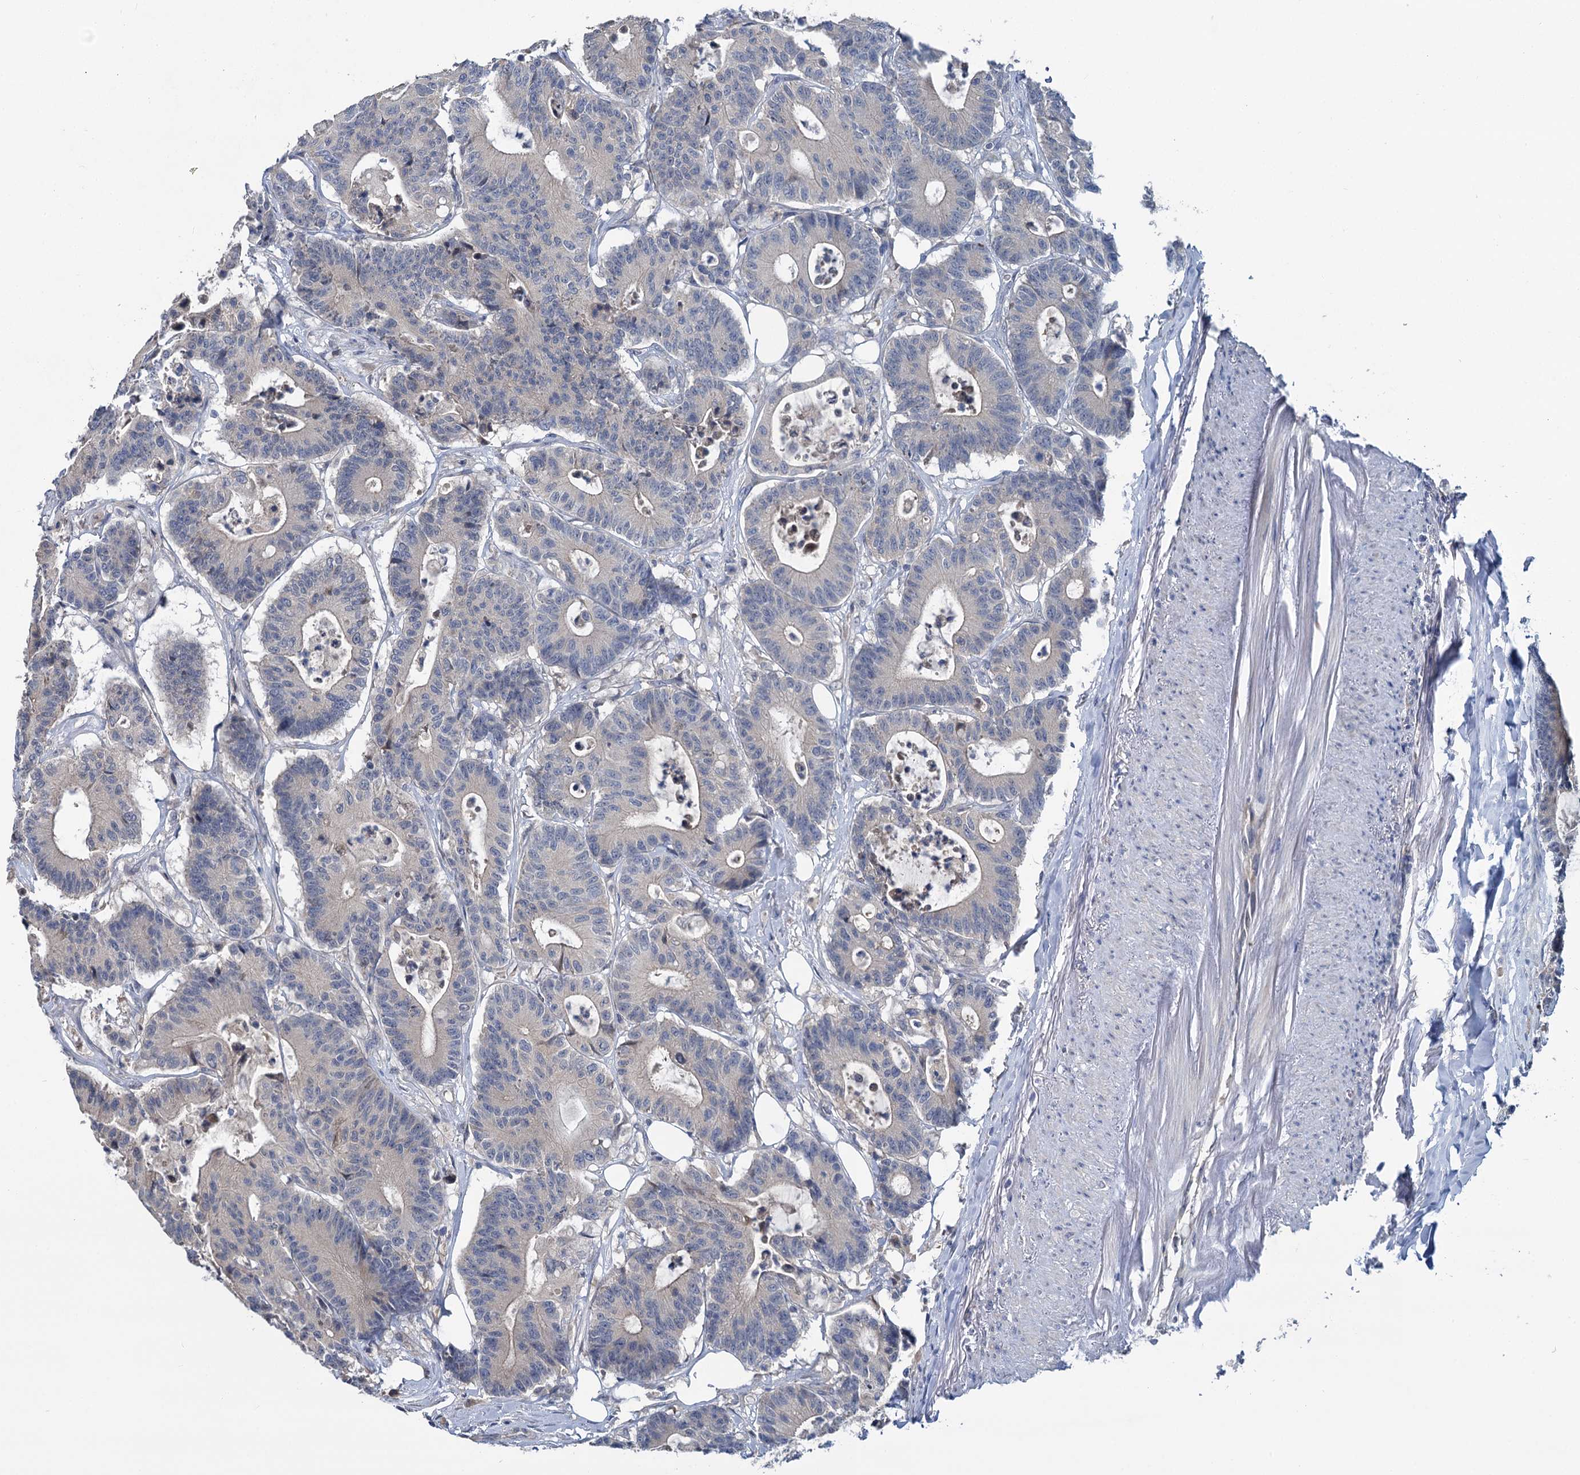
{"staining": {"intensity": "negative", "quantity": "none", "location": "none"}, "tissue": "colorectal cancer", "cell_type": "Tumor cells", "image_type": "cancer", "snomed": [{"axis": "morphology", "description": "Adenocarcinoma, NOS"}, {"axis": "topography", "description": "Colon"}], "caption": "High power microscopy histopathology image of an IHC photomicrograph of colorectal adenocarcinoma, revealing no significant expression in tumor cells. (DAB (3,3'-diaminobenzidine) immunohistochemistry (IHC) visualized using brightfield microscopy, high magnification).", "gene": "ANKRD42", "patient": {"sex": "female", "age": 84}}